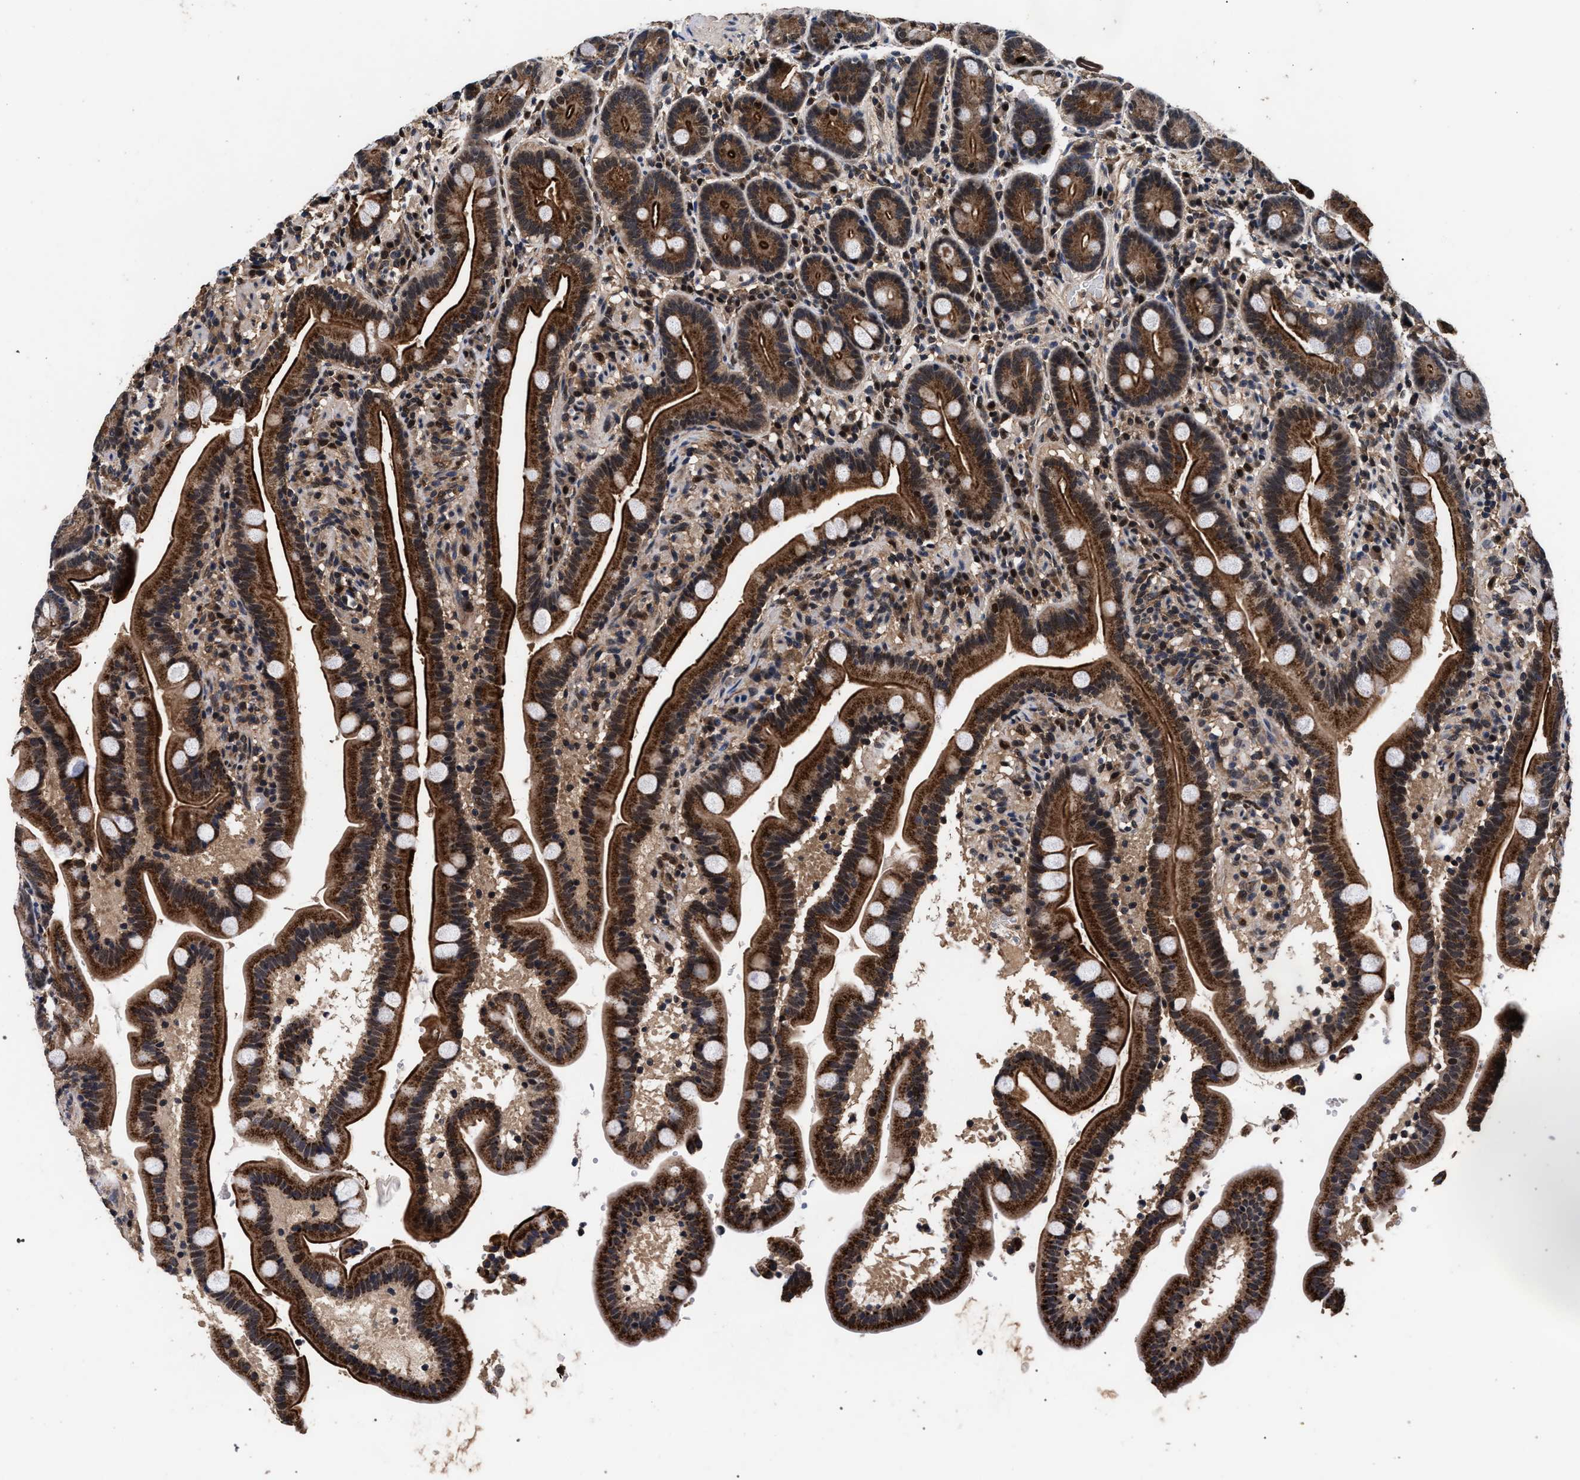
{"staining": {"intensity": "strong", "quantity": ">75%", "location": "cytoplasmic/membranous,nuclear"}, "tissue": "duodenum", "cell_type": "Glandular cells", "image_type": "normal", "snomed": [{"axis": "morphology", "description": "Normal tissue, NOS"}, {"axis": "topography", "description": "Duodenum"}], "caption": "Brown immunohistochemical staining in benign duodenum demonstrates strong cytoplasmic/membranous,nuclear expression in about >75% of glandular cells. (Brightfield microscopy of DAB IHC at high magnification).", "gene": "ACOX1", "patient": {"sex": "male", "age": 54}}